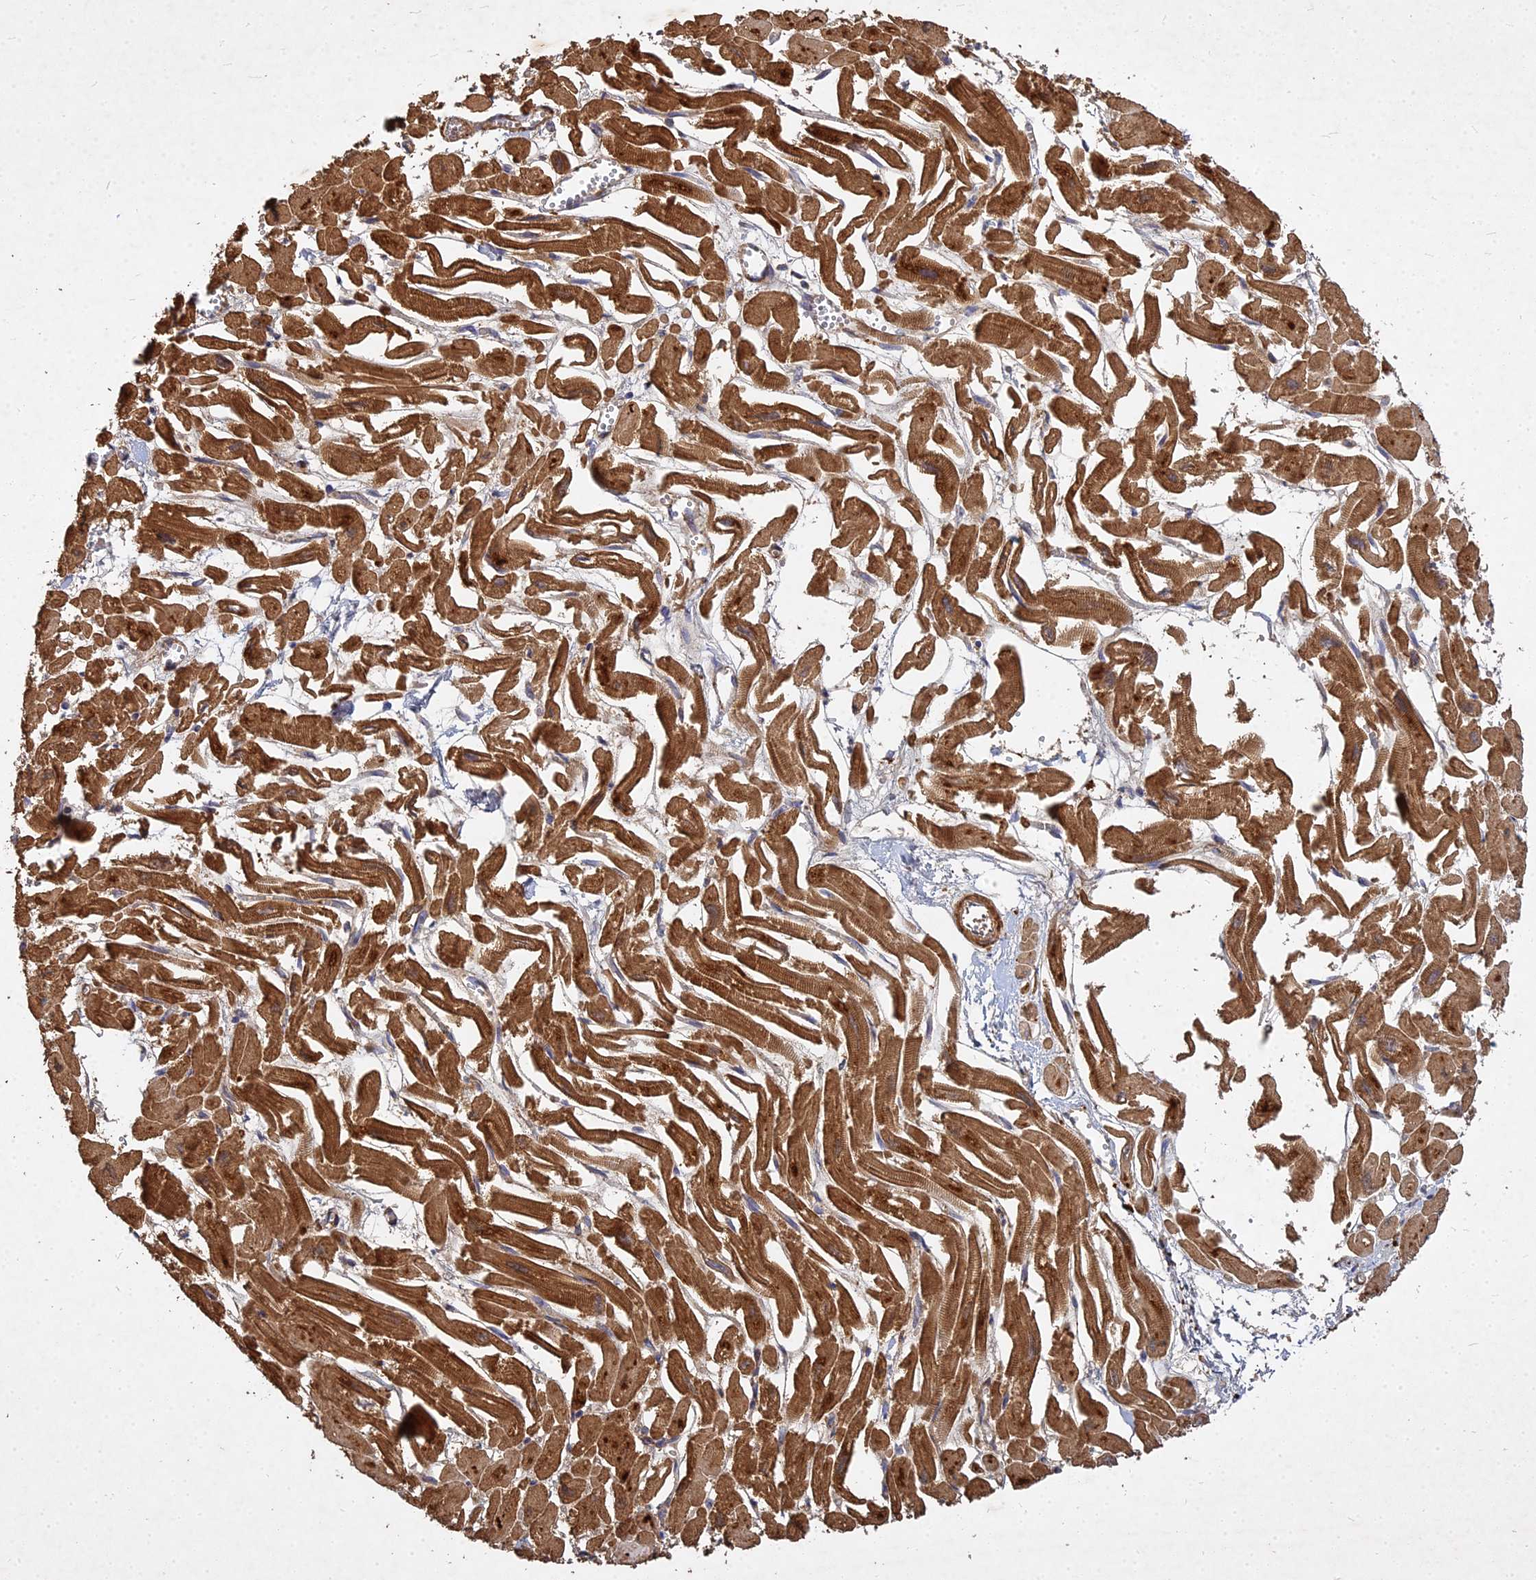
{"staining": {"intensity": "strong", "quantity": ">75%", "location": "cytoplasmic/membranous"}, "tissue": "heart muscle", "cell_type": "Cardiomyocytes", "image_type": "normal", "snomed": [{"axis": "morphology", "description": "Normal tissue, NOS"}, {"axis": "topography", "description": "Heart"}], "caption": "Heart muscle stained for a protein exhibits strong cytoplasmic/membranous positivity in cardiomyocytes. (DAB = brown stain, brightfield microscopy at high magnification).", "gene": "UBE2W", "patient": {"sex": "male", "age": 54}}